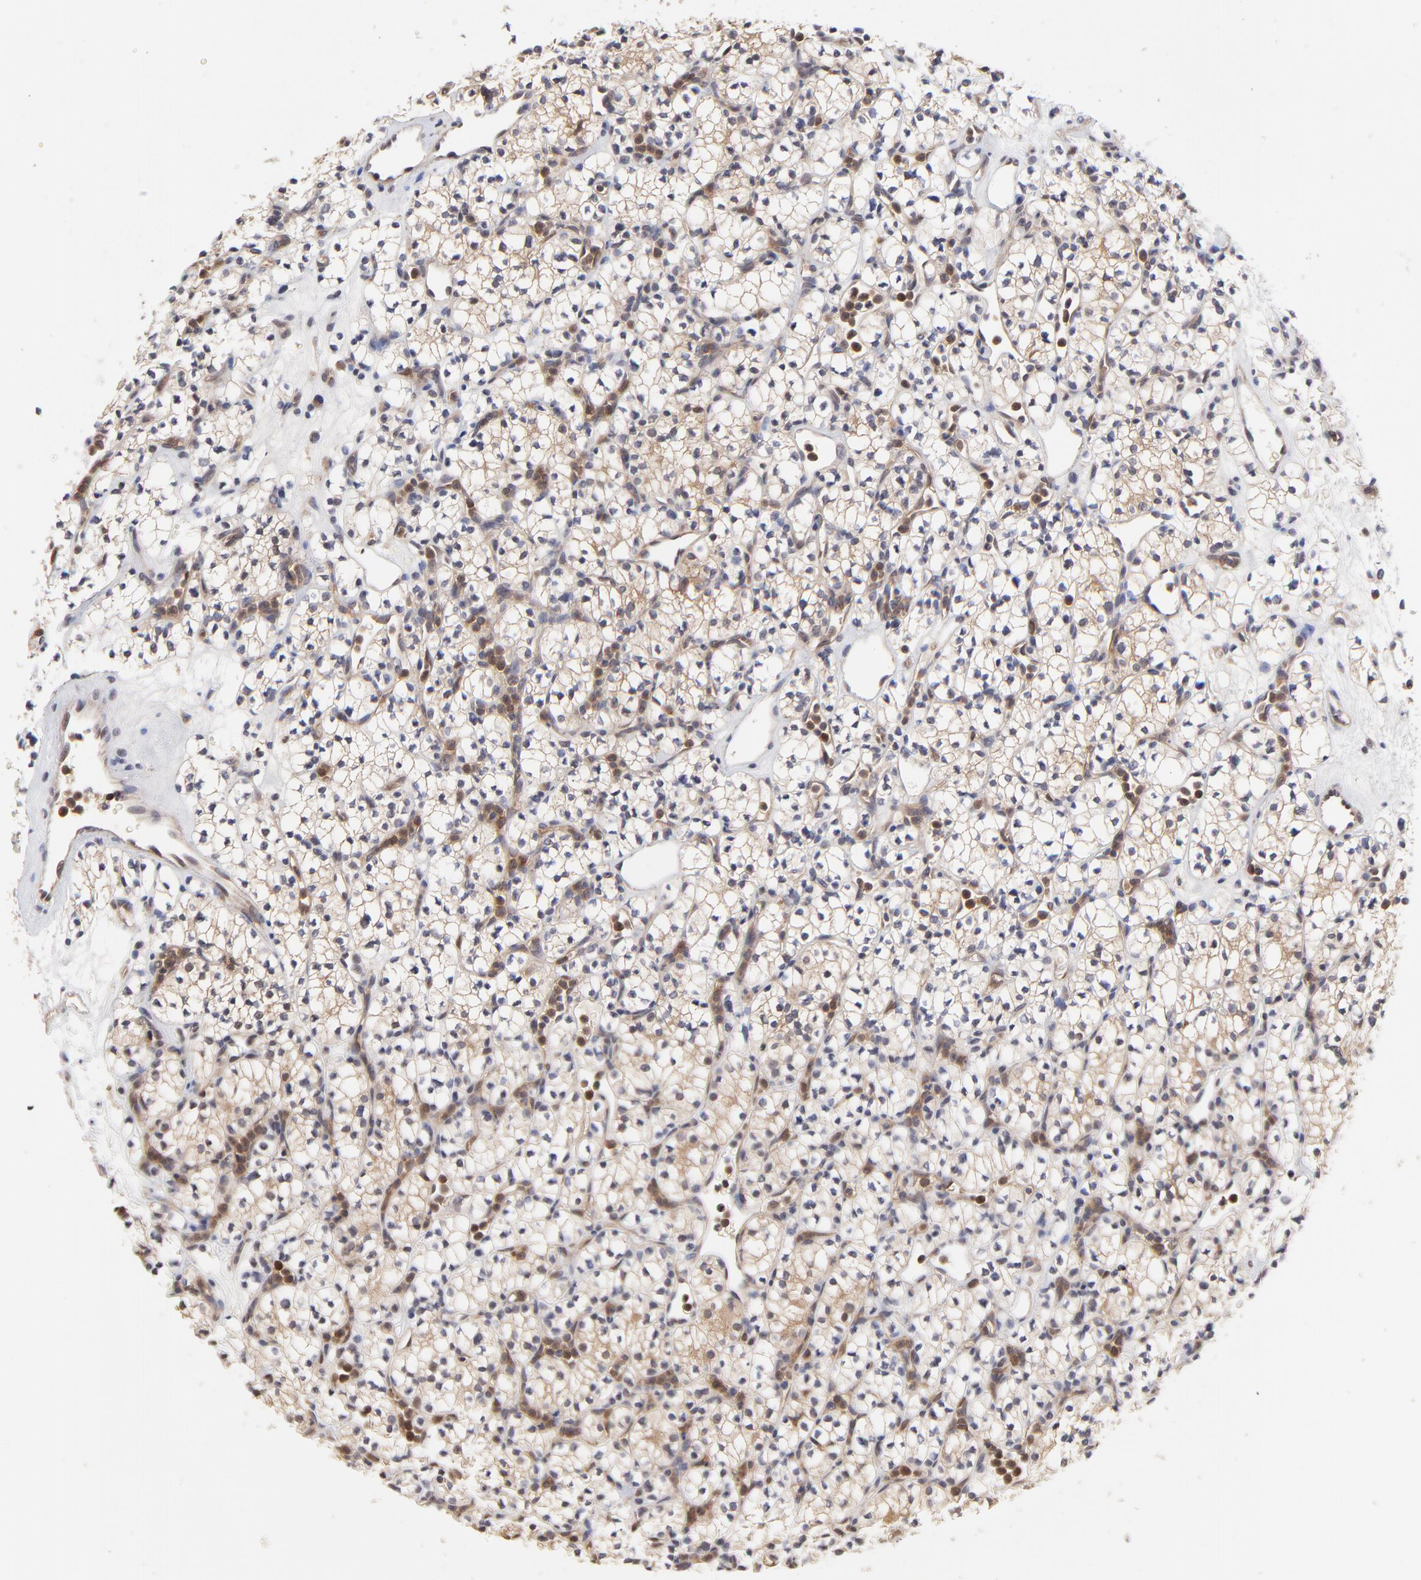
{"staining": {"intensity": "weak", "quantity": ">75%", "location": "cytoplasmic/membranous"}, "tissue": "renal cancer", "cell_type": "Tumor cells", "image_type": "cancer", "snomed": [{"axis": "morphology", "description": "Adenocarcinoma, NOS"}, {"axis": "topography", "description": "Kidney"}], "caption": "Immunohistochemical staining of human renal adenocarcinoma reveals low levels of weak cytoplasmic/membranous protein expression in about >75% of tumor cells.", "gene": "GART", "patient": {"sex": "male", "age": 59}}